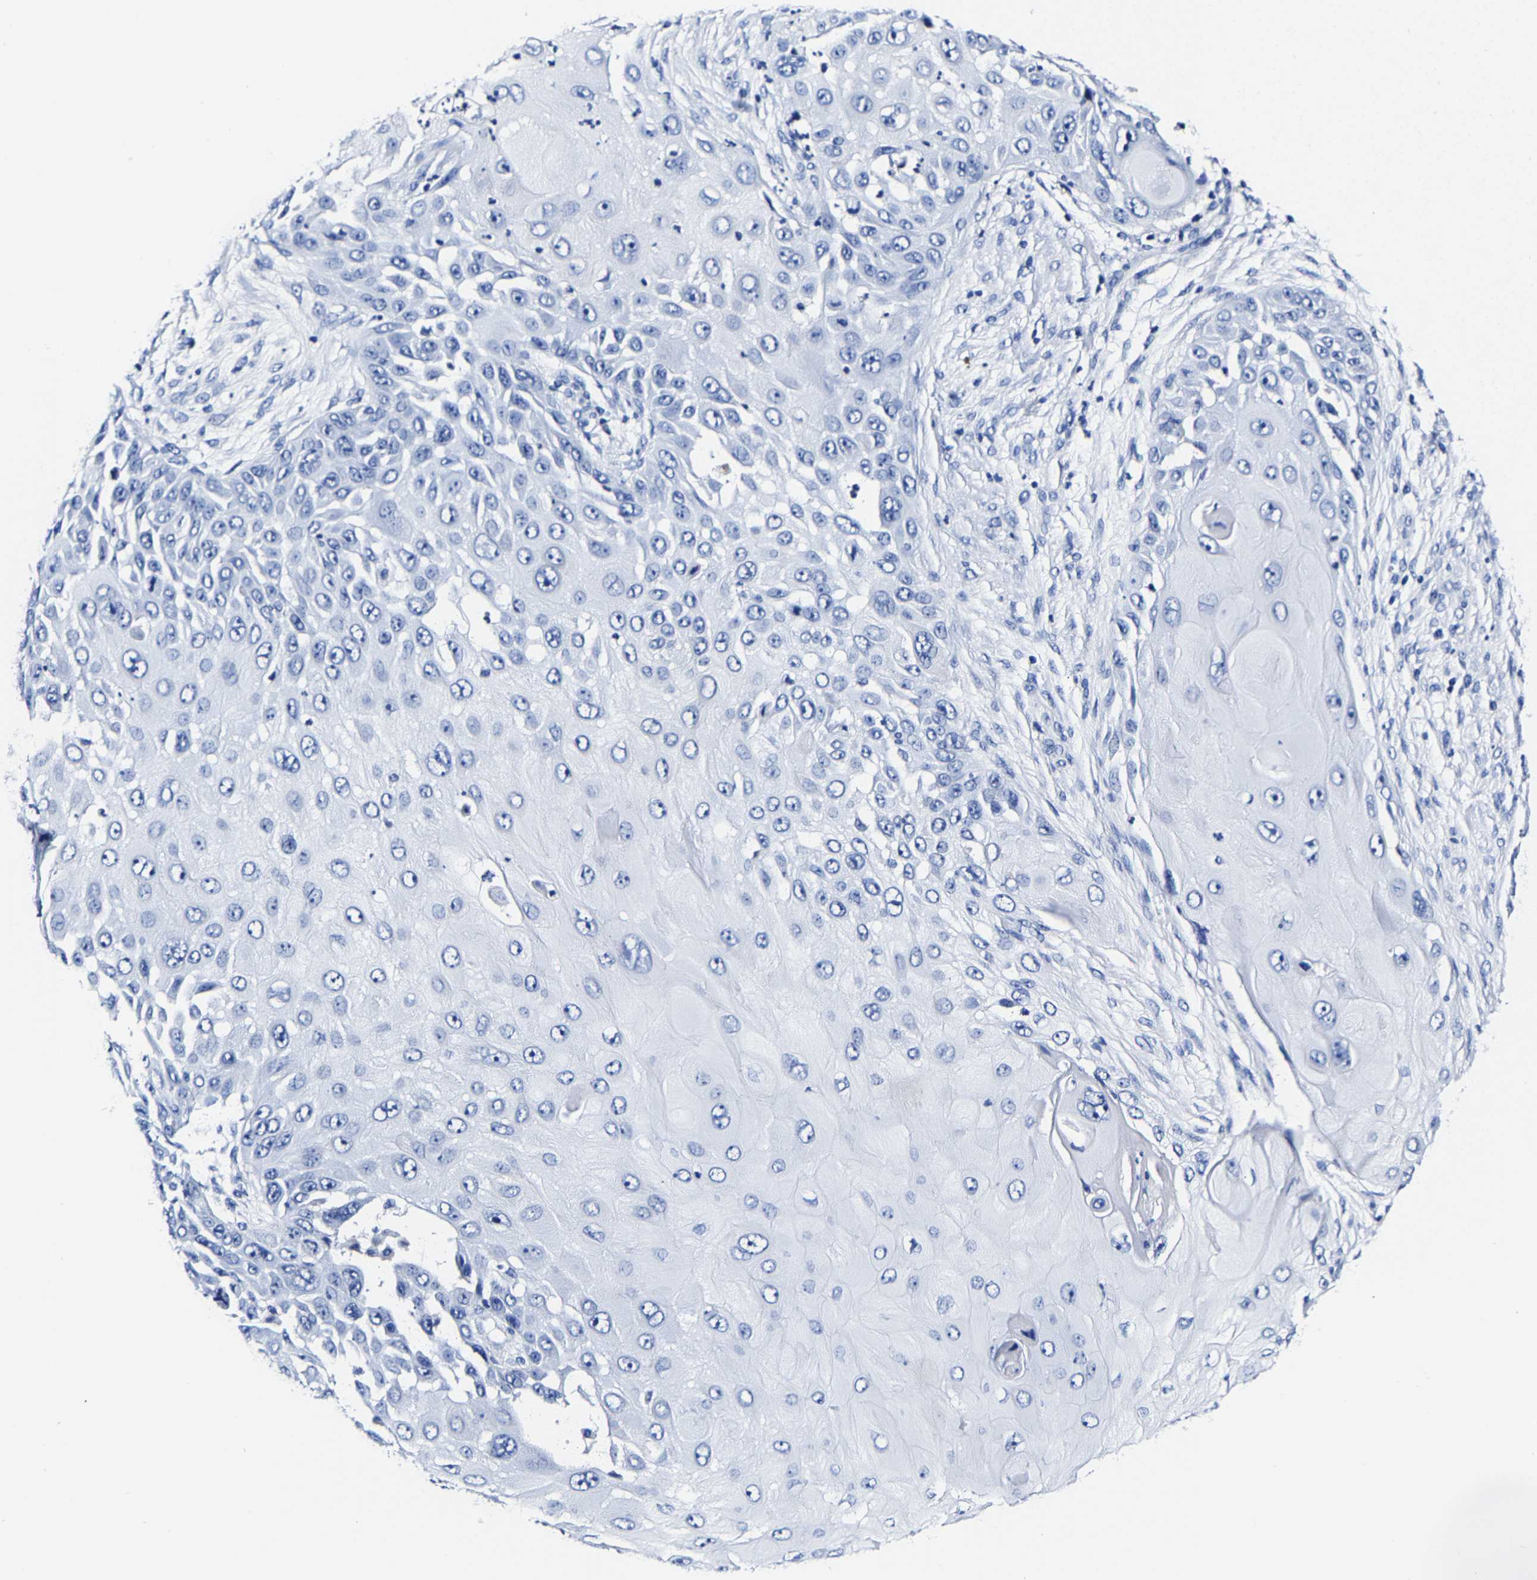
{"staining": {"intensity": "negative", "quantity": "none", "location": "none"}, "tissue": "skin cancer", "cell_type": "Tumor cells", "image_type": "cancer", "snomed": [{"axis": "morphology", "description": "Squamous cell carcinoma, NOS"}, {"axis": "topography", "description": "Skin"}], "caption": "Tumor cells show no significant protein positivity in skin cancer.", "gene": "CPA2", "patient": {"sex": "female", "age": 44}}